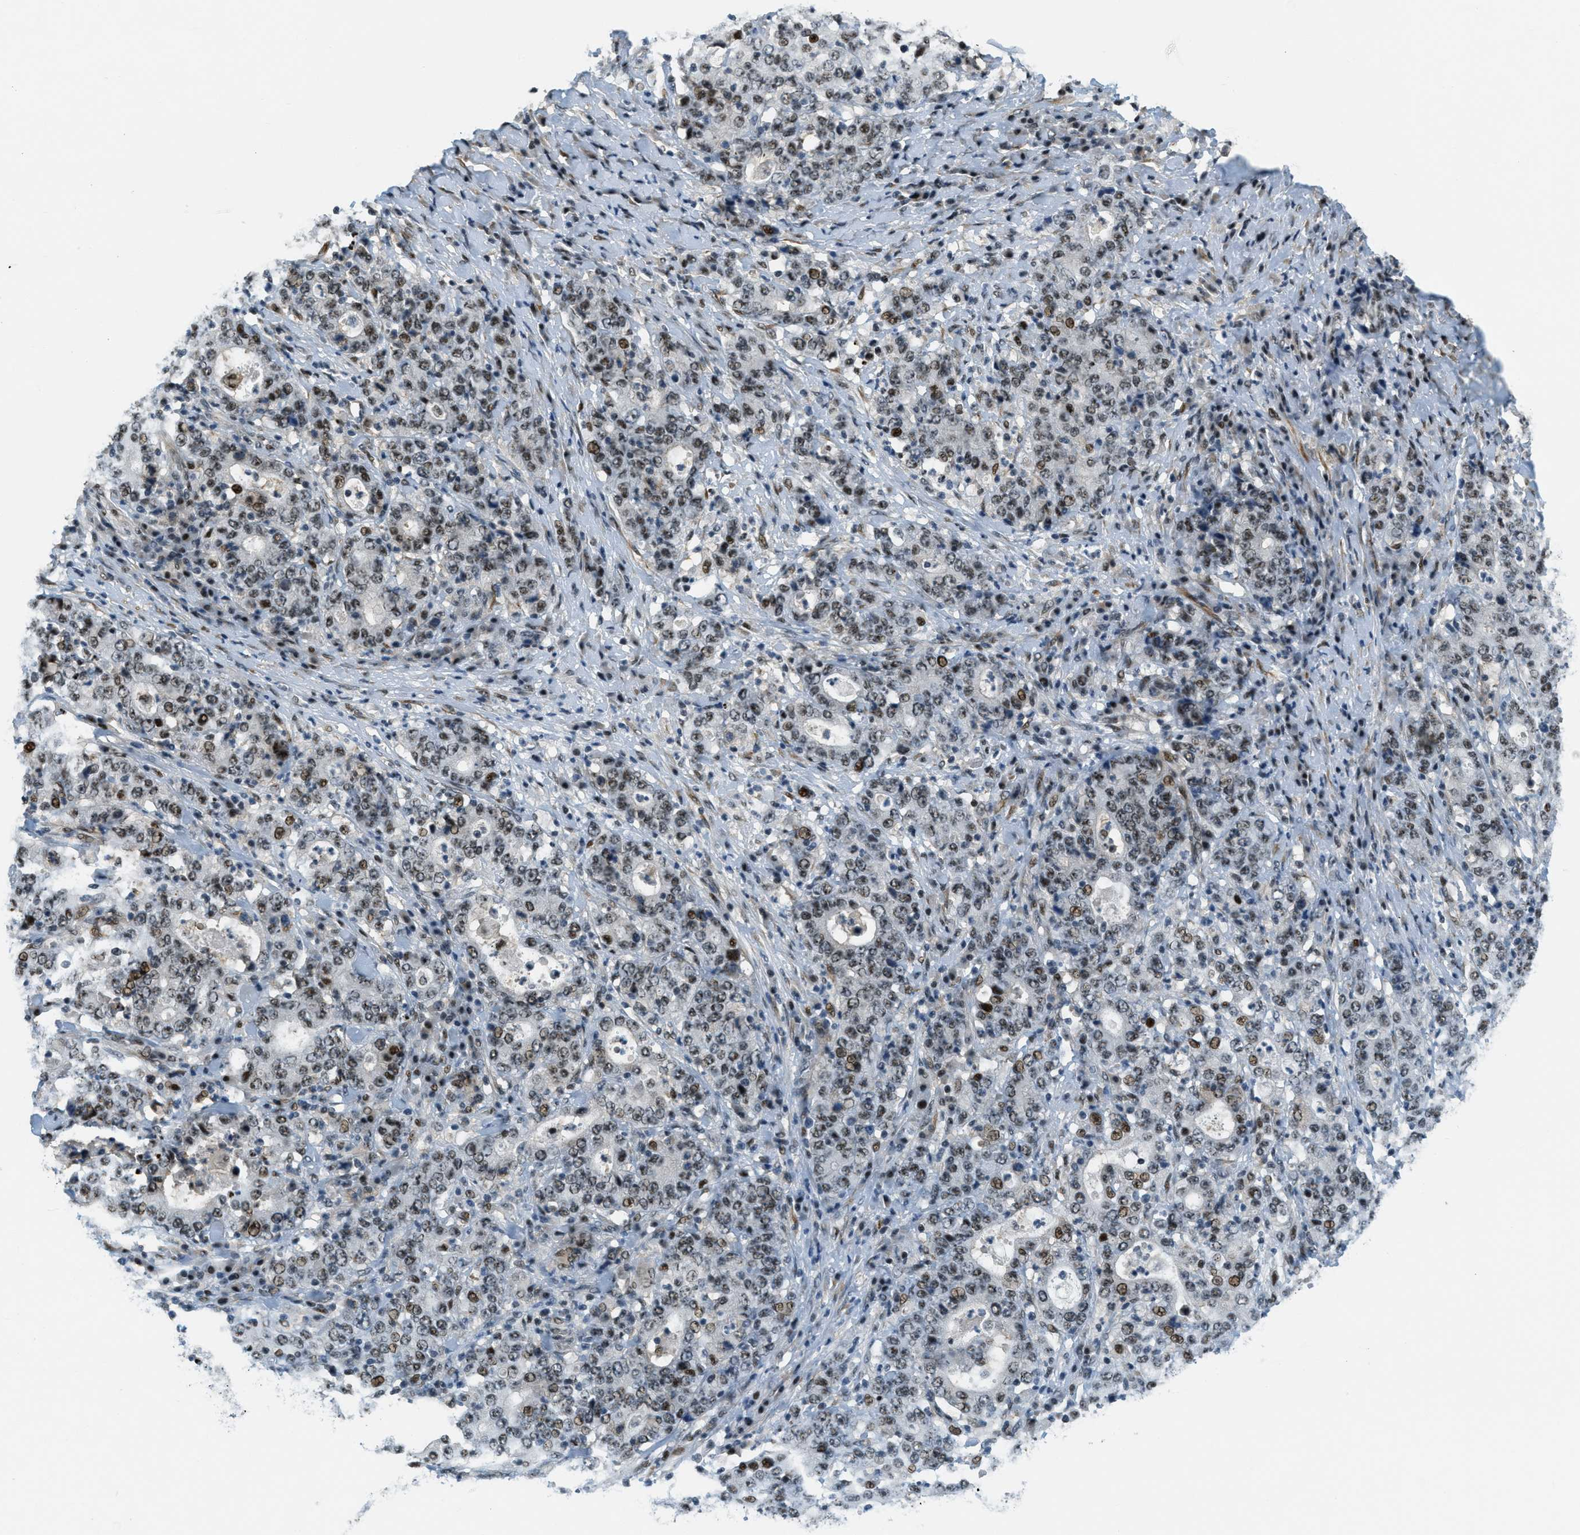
{"staining": {"intensity": "moderate", "quantity": ">75%", "location": "nuclear"}, "tissue": "stomach cancer", "cell_type": "Tumor cells", "image_type": "cancer", "snomed": [{"axis": "morphology", "description": "Normal tissue, NOS"}, {"axis": "morphology", "description": "Adenocarcinoma, NOS"}, {"axis": "topography", "description": "Stomach, upper"}, {"axis": "topography", "description": "Stomach"}], "caption": "Stomach adenocarcinoma stained with a brown dye exhibits moderate nuclear positive positivity in approximately >75% of tumor cells.", "gene": "ZDHHC23", "patient": {"sex": "male", "age": 59}}